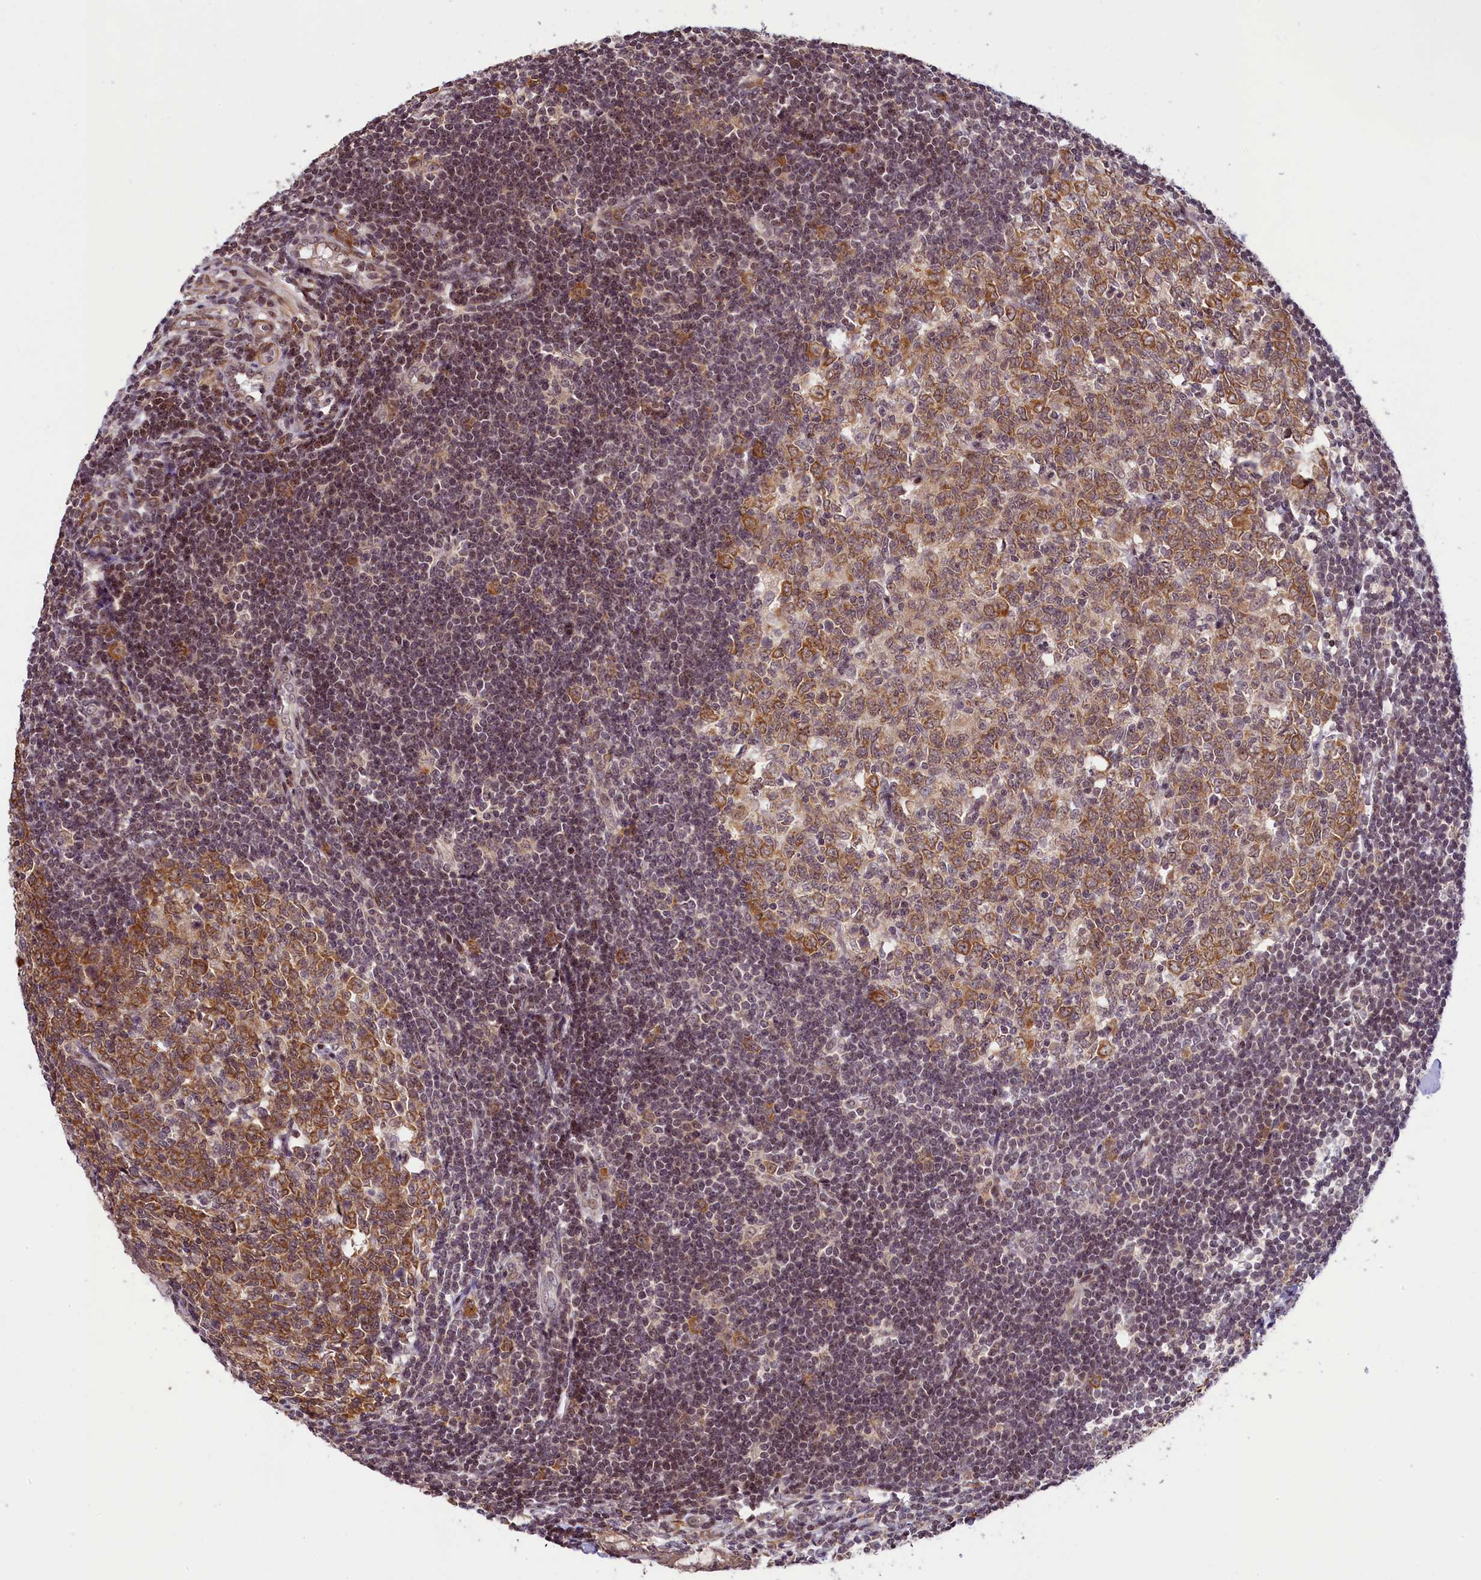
{"staining": {"intensity": "moderate", "quantity": ">75%", "location": "cytoplasmic/membranous,nuclear"}, "tissue": "appendix", "cell_type": "Glandular cells", "image_type": "normal", "snomed": [{"axis": "morphology", "description": "Normal tissue, NOS"}, {"axis": "topography", "description": "Appendix"}], "caption": "A brown stain shows moderate cytoplasmic/membranous,nuclear positivity of a protein in glandular cells of benign human appendix. The staining was performed using DAB (3,3'-diaminobenzidine), with brown indicating positive protein expression. Nuclei are stained blue with hematoxylin.", "gene": "RBBP8", "patient": {"sex": "female", "age": 54}}